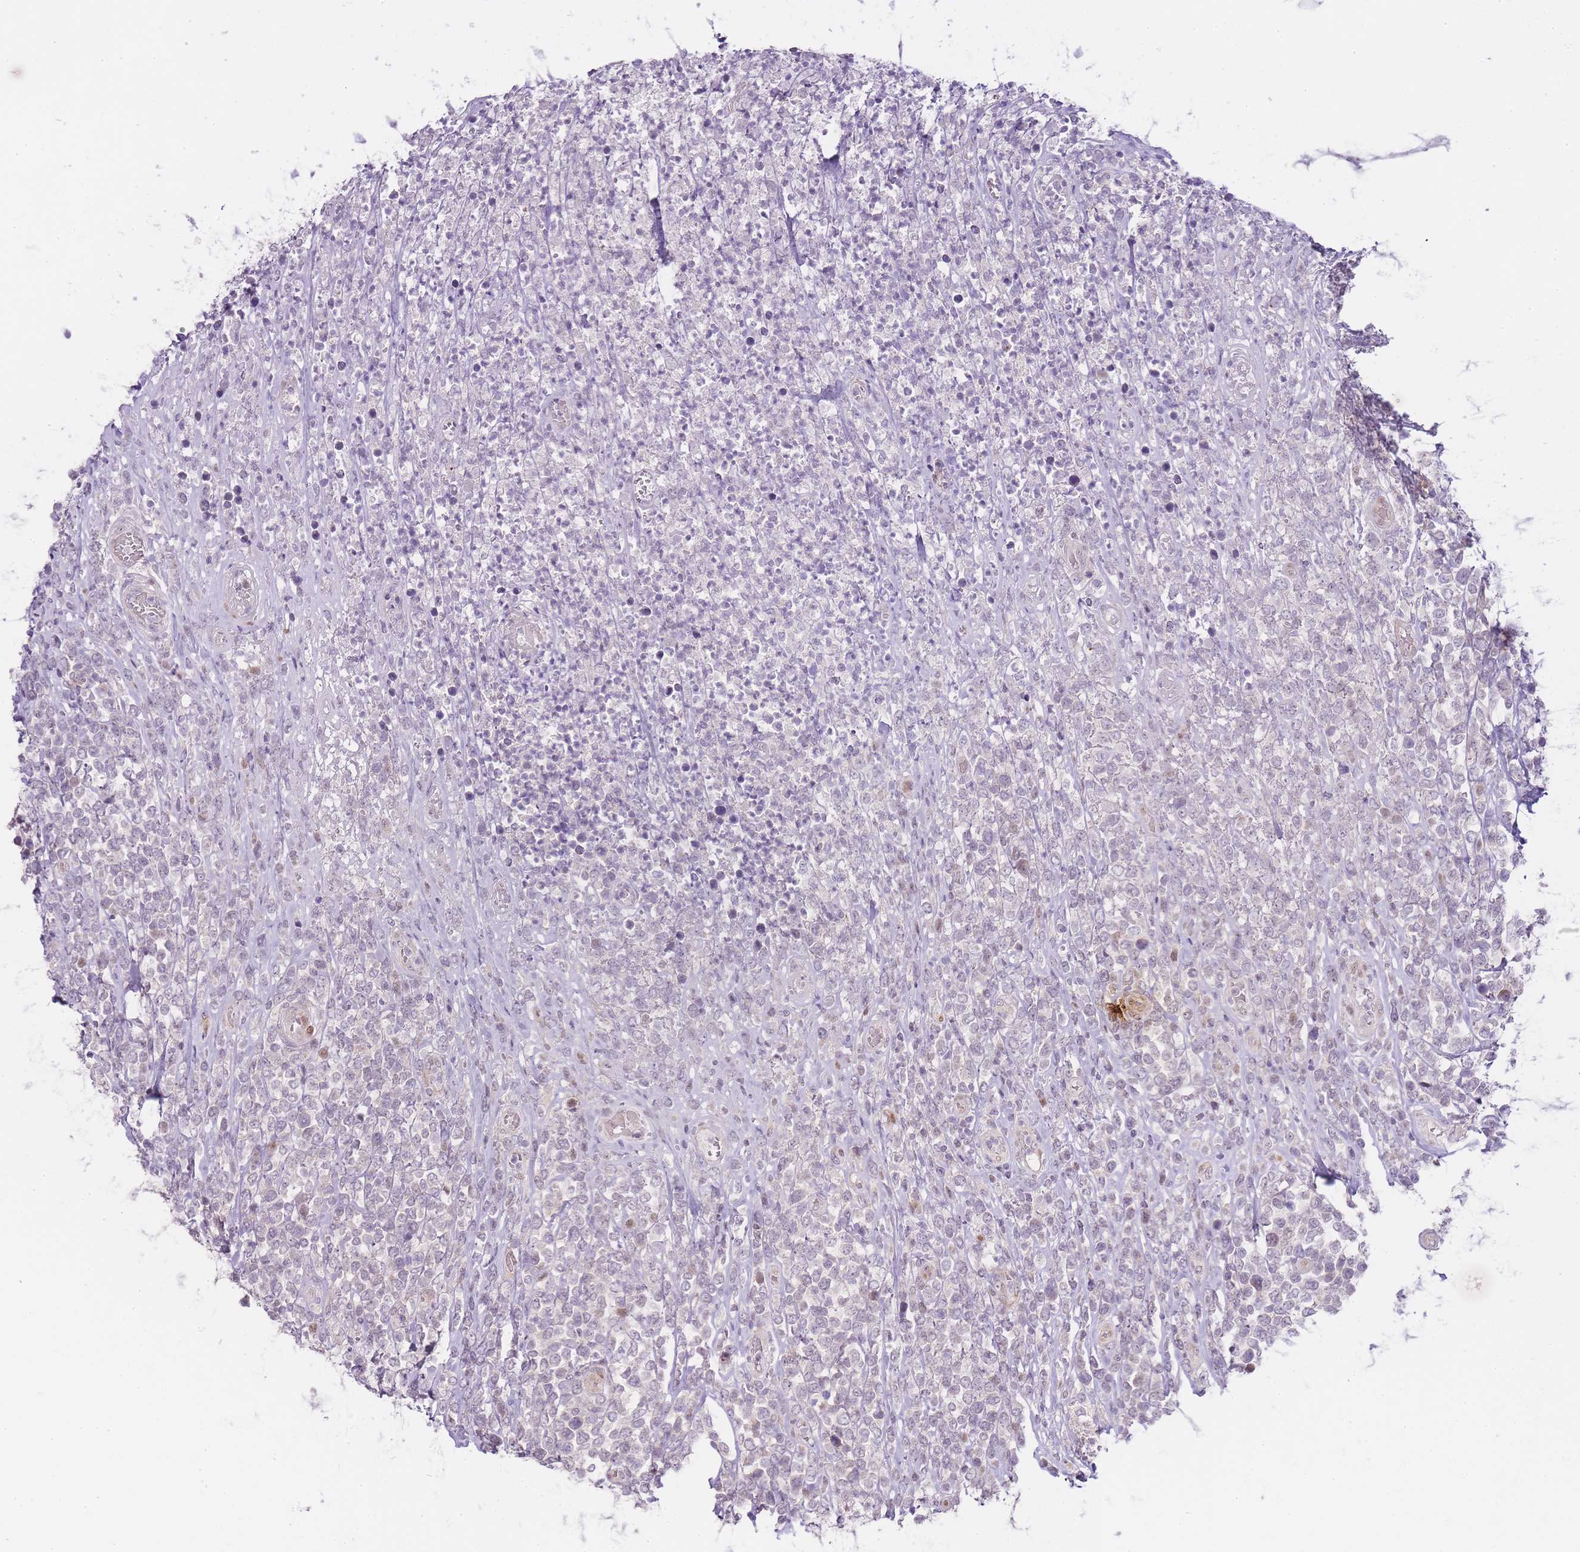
{"staining": {"intensity": "negative", "quantity": "none", "location": "none"}, "tissue": "lymphoma", "cell_type": "Tumor cells", "image_type": "cancer", "snomed": [{"axis": "morphology", "description": "Malignant lymphoma, non-Hodgkin's type, High grade"}, {"axis": "topography", "description": "Soft tissue"}], "caption": "Protein analysis of lymphoma exhibits no significant staining in tumor cells.", "gene": "OGG1", "patient": {"sex": "female", "age": 56}}